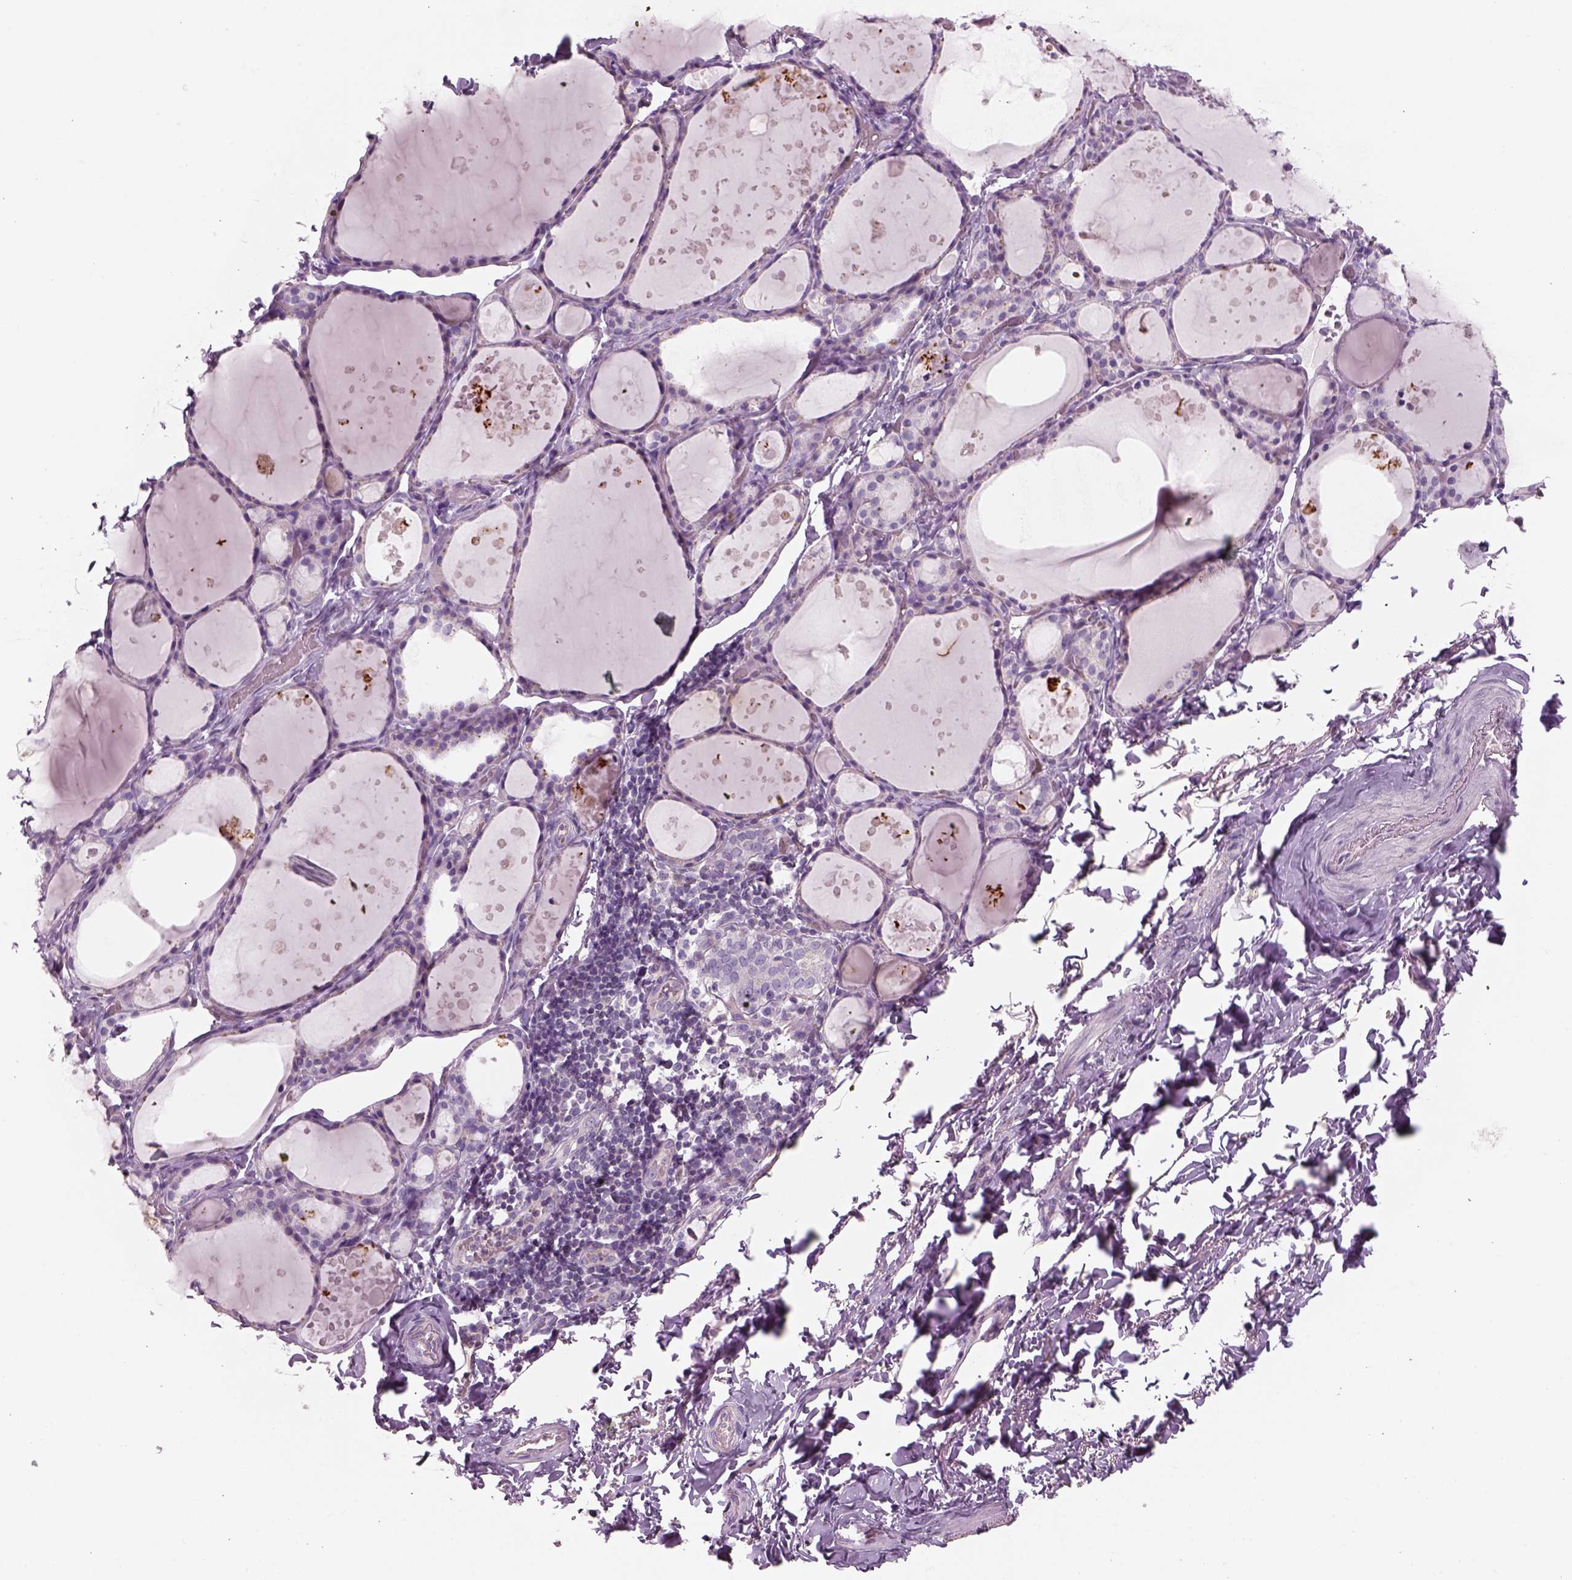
{"staining": {"intensity": "negative", "quantity": "none", "location": "none"}, "tissue": "thyroid gland", "cell_type": "Glandular cells", "image_type": "normal", "snomed": [{"axis": "morphology", "description": "Normal tissue, NOS"}, {"axis": "topography", "description": "Thyroid gland"}], "caption": "The IHC photomicrograph has no significant staining in glandular cells of thyroid gland. (DAB (3,3'-diaminobenzidine) IHC with hematoxylin counter stain).", "gene": "SLC1A7", "patient": {"sex": "male", "age": 68}}